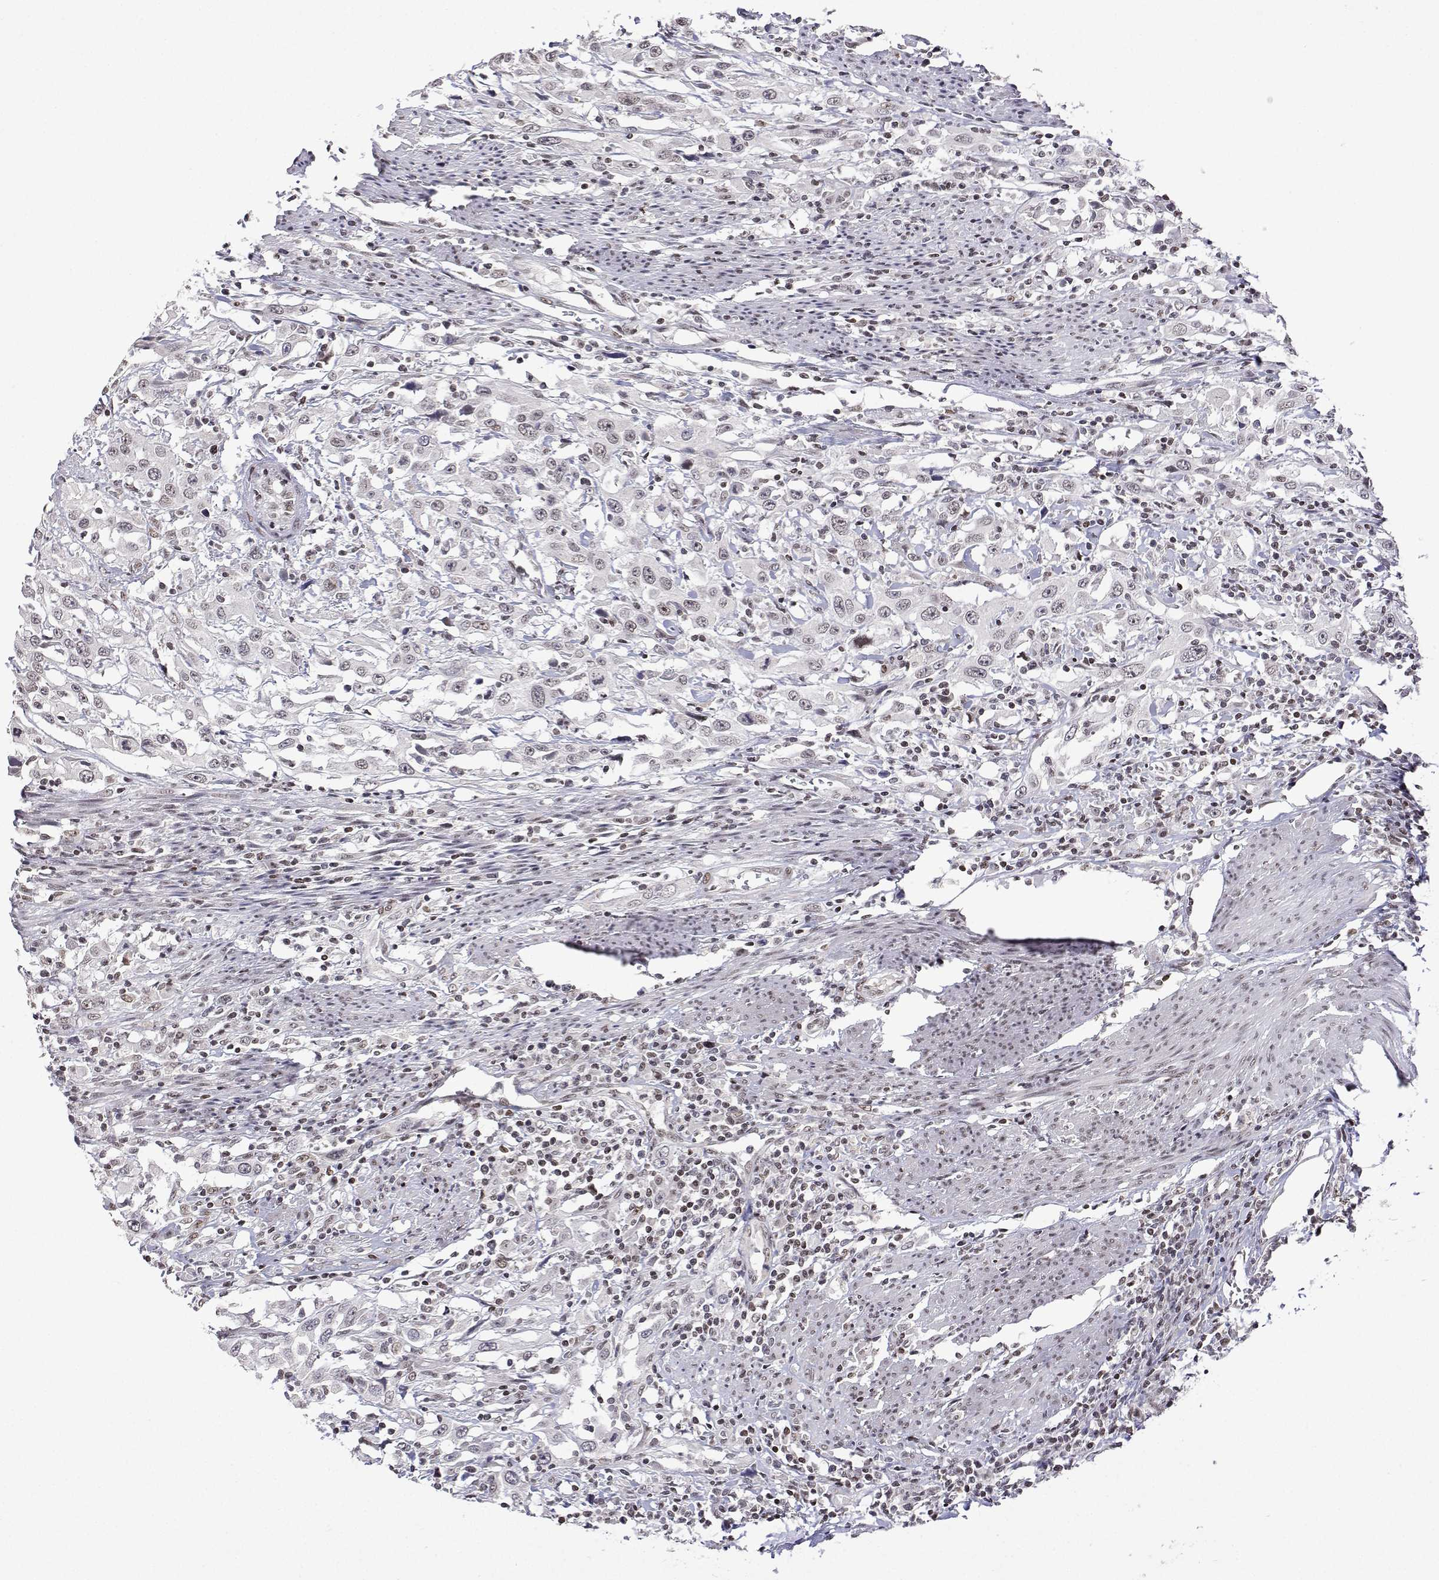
{"staining": {"intensity": "weak", "quantity": "<25%", "location": "nuclear"}, "tissue": "urothelial cancer", "cell_type": "Tumor cells", "image_type": "cancer", "snomed": [{"axis": "morphology", "description": "Urothelial carcinoma, High grade"}, {"axis": "topography", "description": "Urinary bladder"}], "caption": "Immunohistochemistry (IHC) of high-grade urothelial carcinoma reveals no positivity in tumor cells.", "gene": "XPC", "patient": {"sex": "male", "age": 61}}